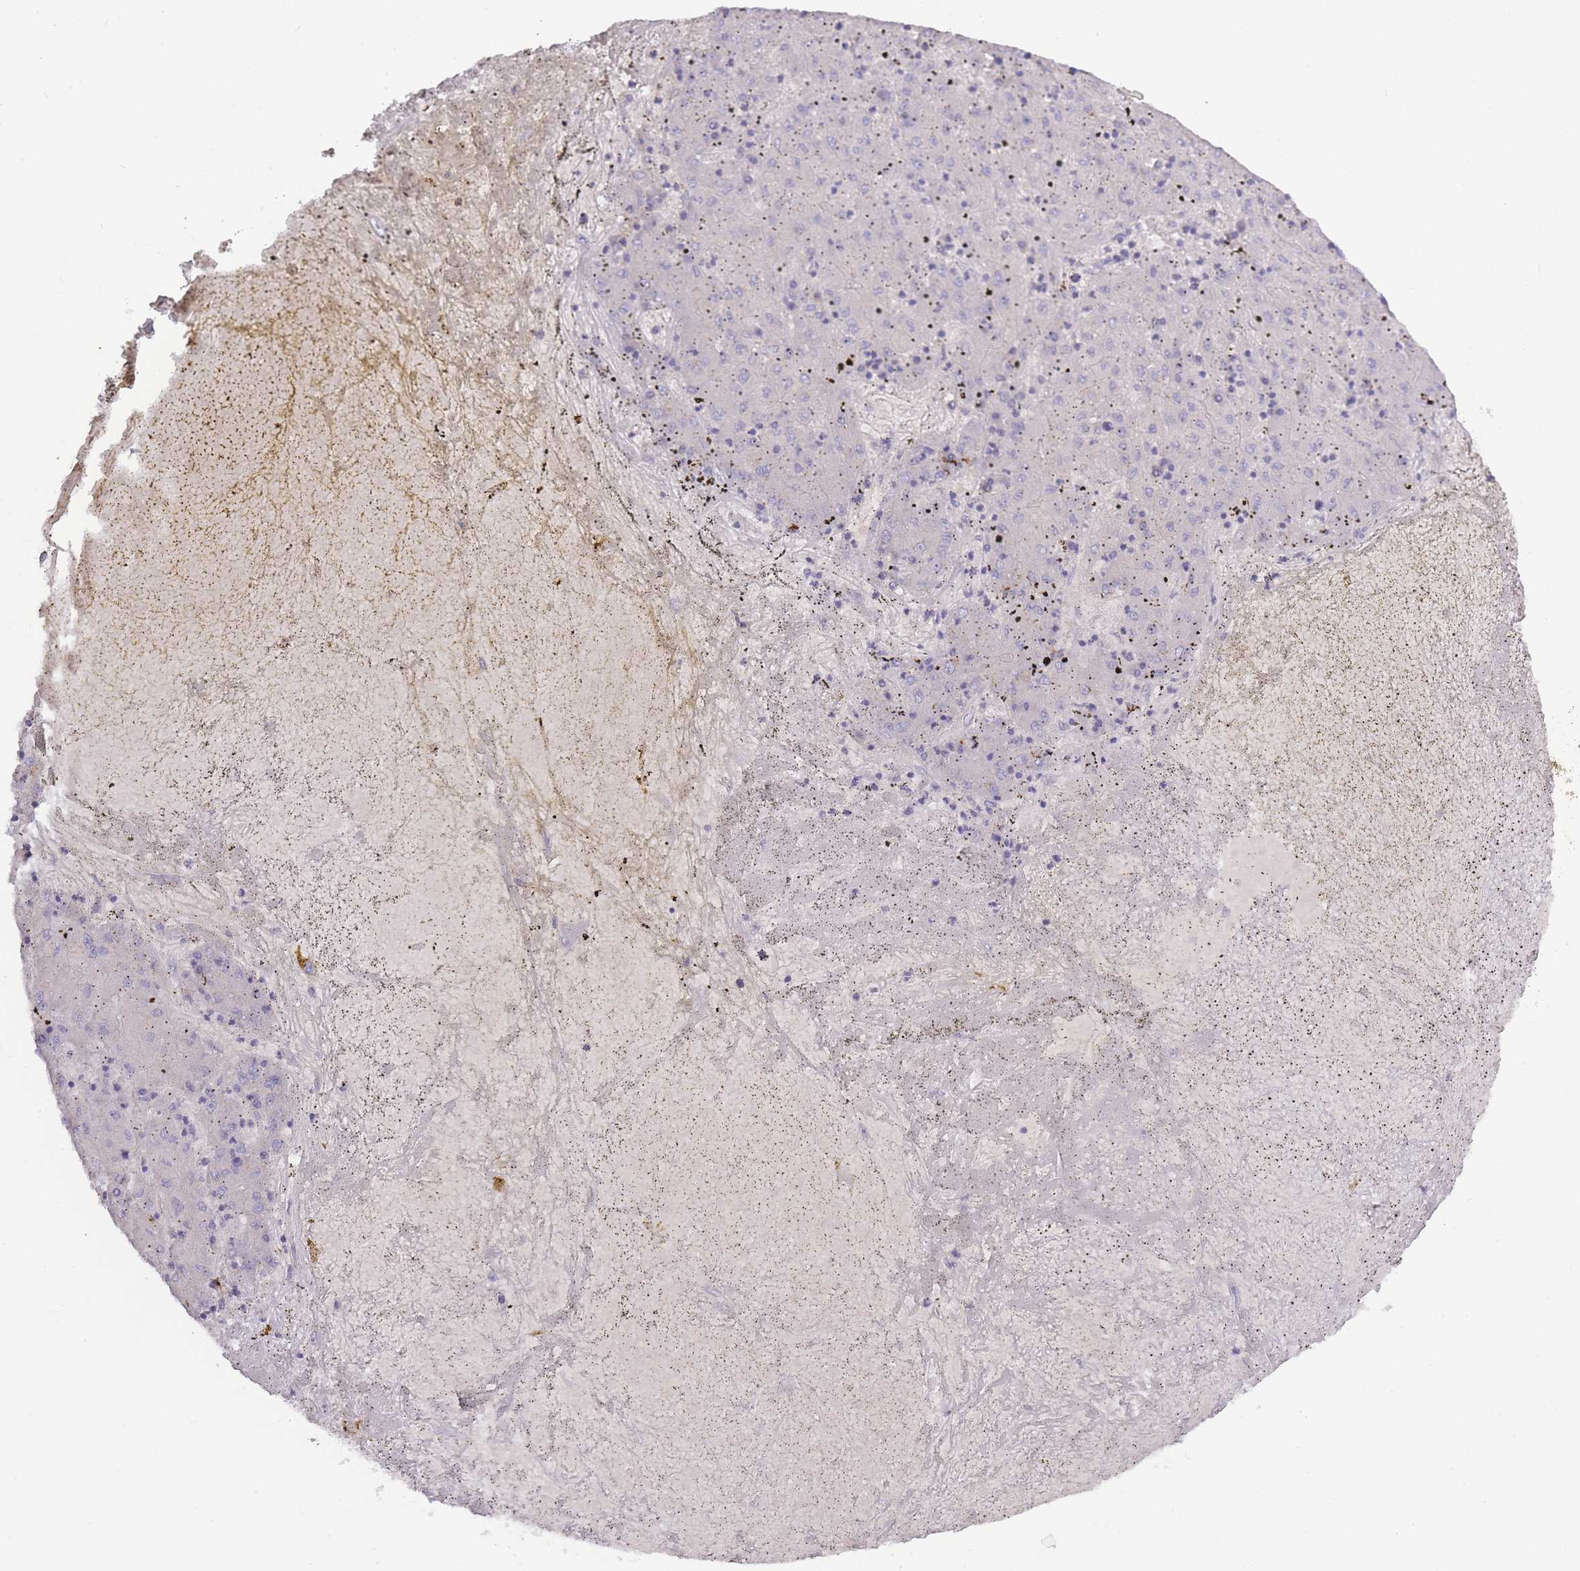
{"staining": {"intensity": "negative", "quantity": "none", "location": "none"}, "tissue": "liver cancer", "cell_type": "Tumor cells", "image_type": "cancer", "snomed": [{"axis": "morphology", "description": "Carcinoma, Hepatocellular, NOS"}, {"axis": "topography", "description": "Liver"}], "caption": "Tumor cells show no significant protein staining in liver cancer (hepatocellular carcinoma).", "gene": "SPHKAP", "patient": {"sex": "male", "age": 72}}